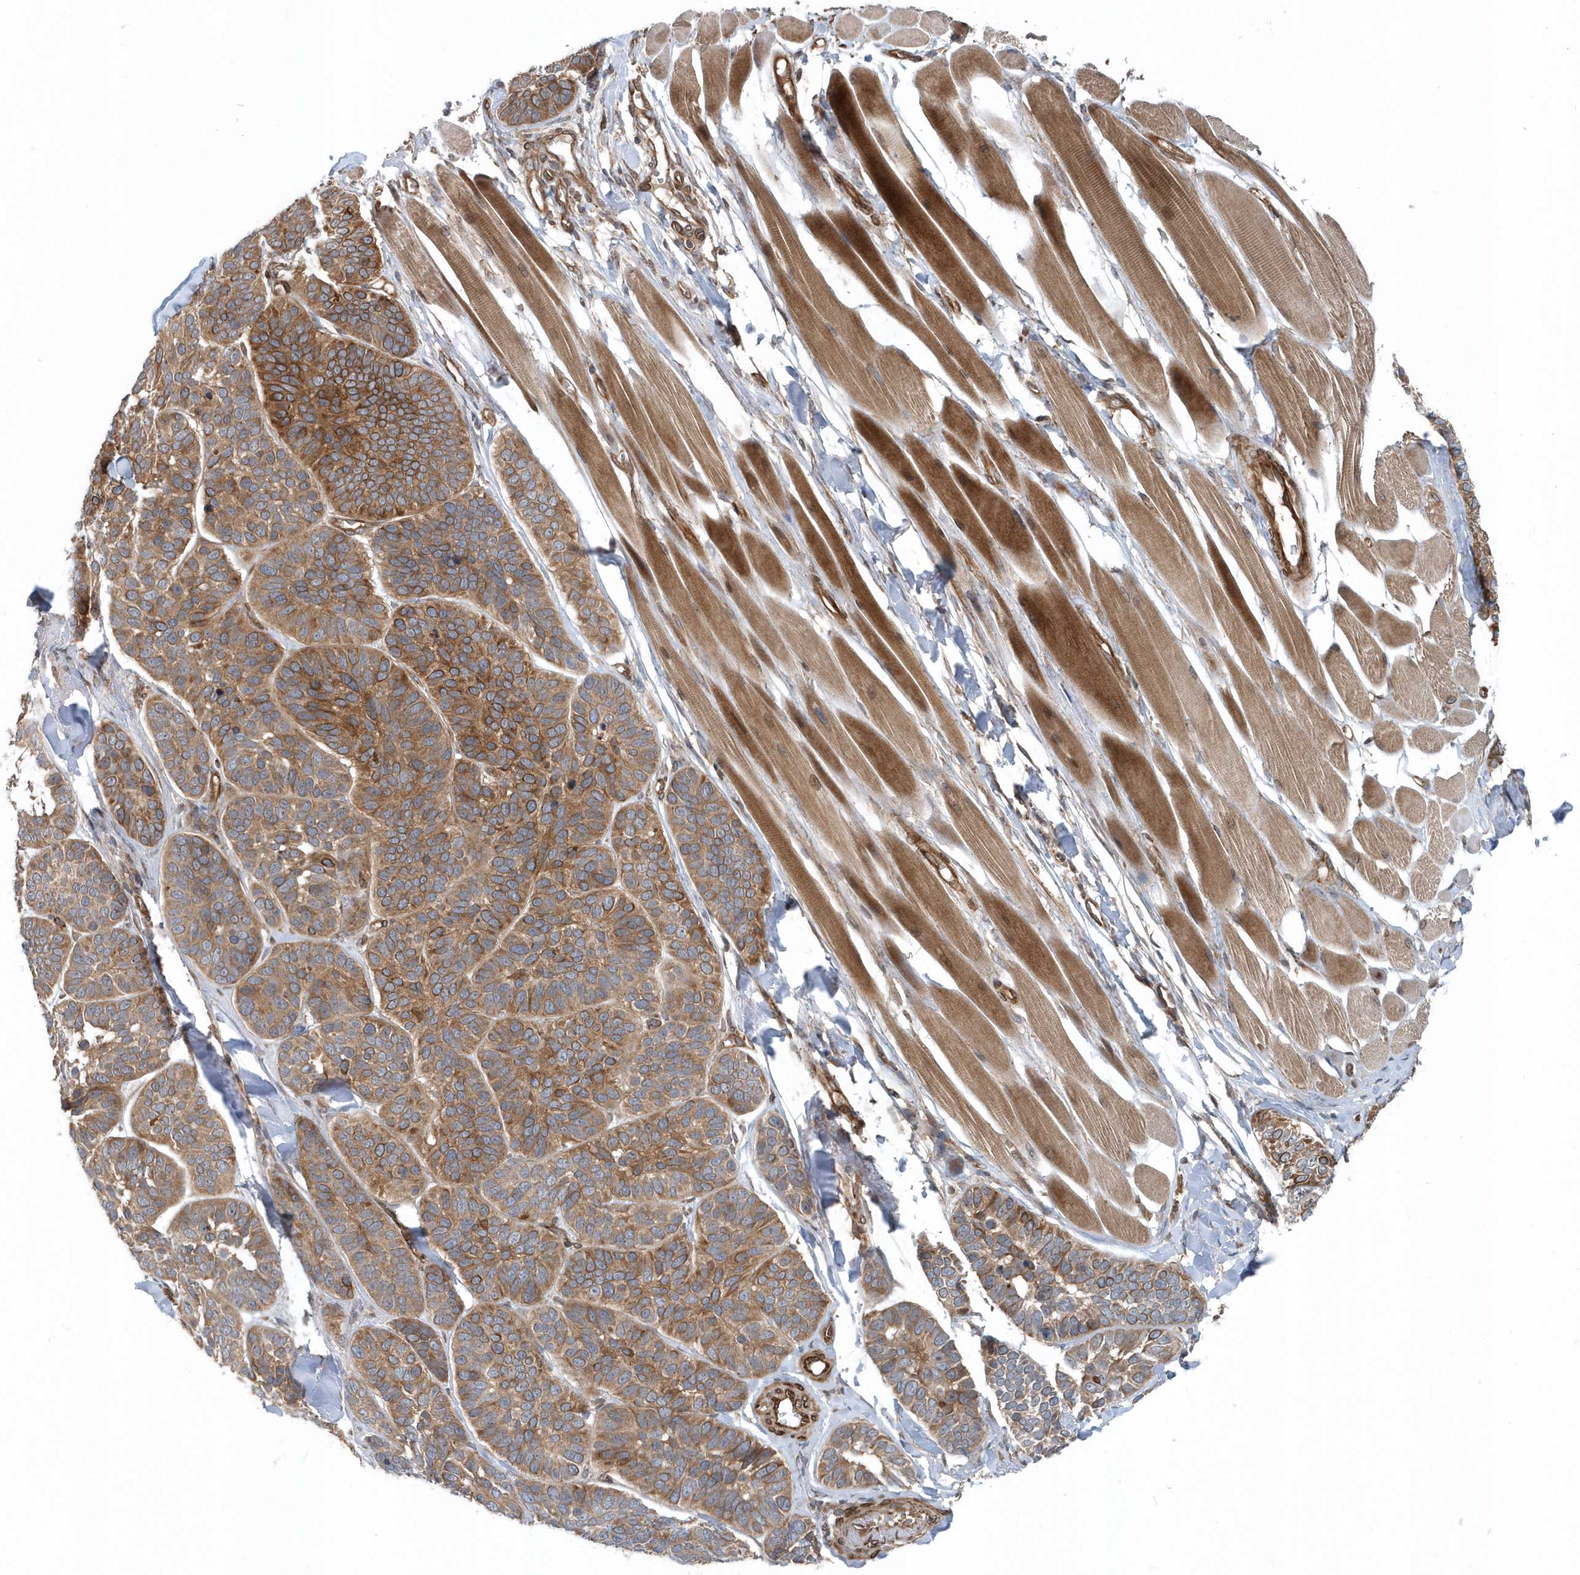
{"staining": {"intensity": "moderate", "quantity": ">75%", "location": "cytoplasmic/membranous"}, "tissue": "skin cancer", "cell_type": "Tumor cells", "image_type": "cancer", "snomed": [{"axis": "morphology", "description": "Basal cell carcinoma"}, {"axis": "topography", "description": "Skin"}], "caption": "Brown immunohistochemical staining in skin cancer (basal cell carcinoma) exhibits moderate cytoplasmic/membranous staining in approximately >75% of tumor cells.", "gene": "MCC", "patient": {"sex": "male", "age": 62}}